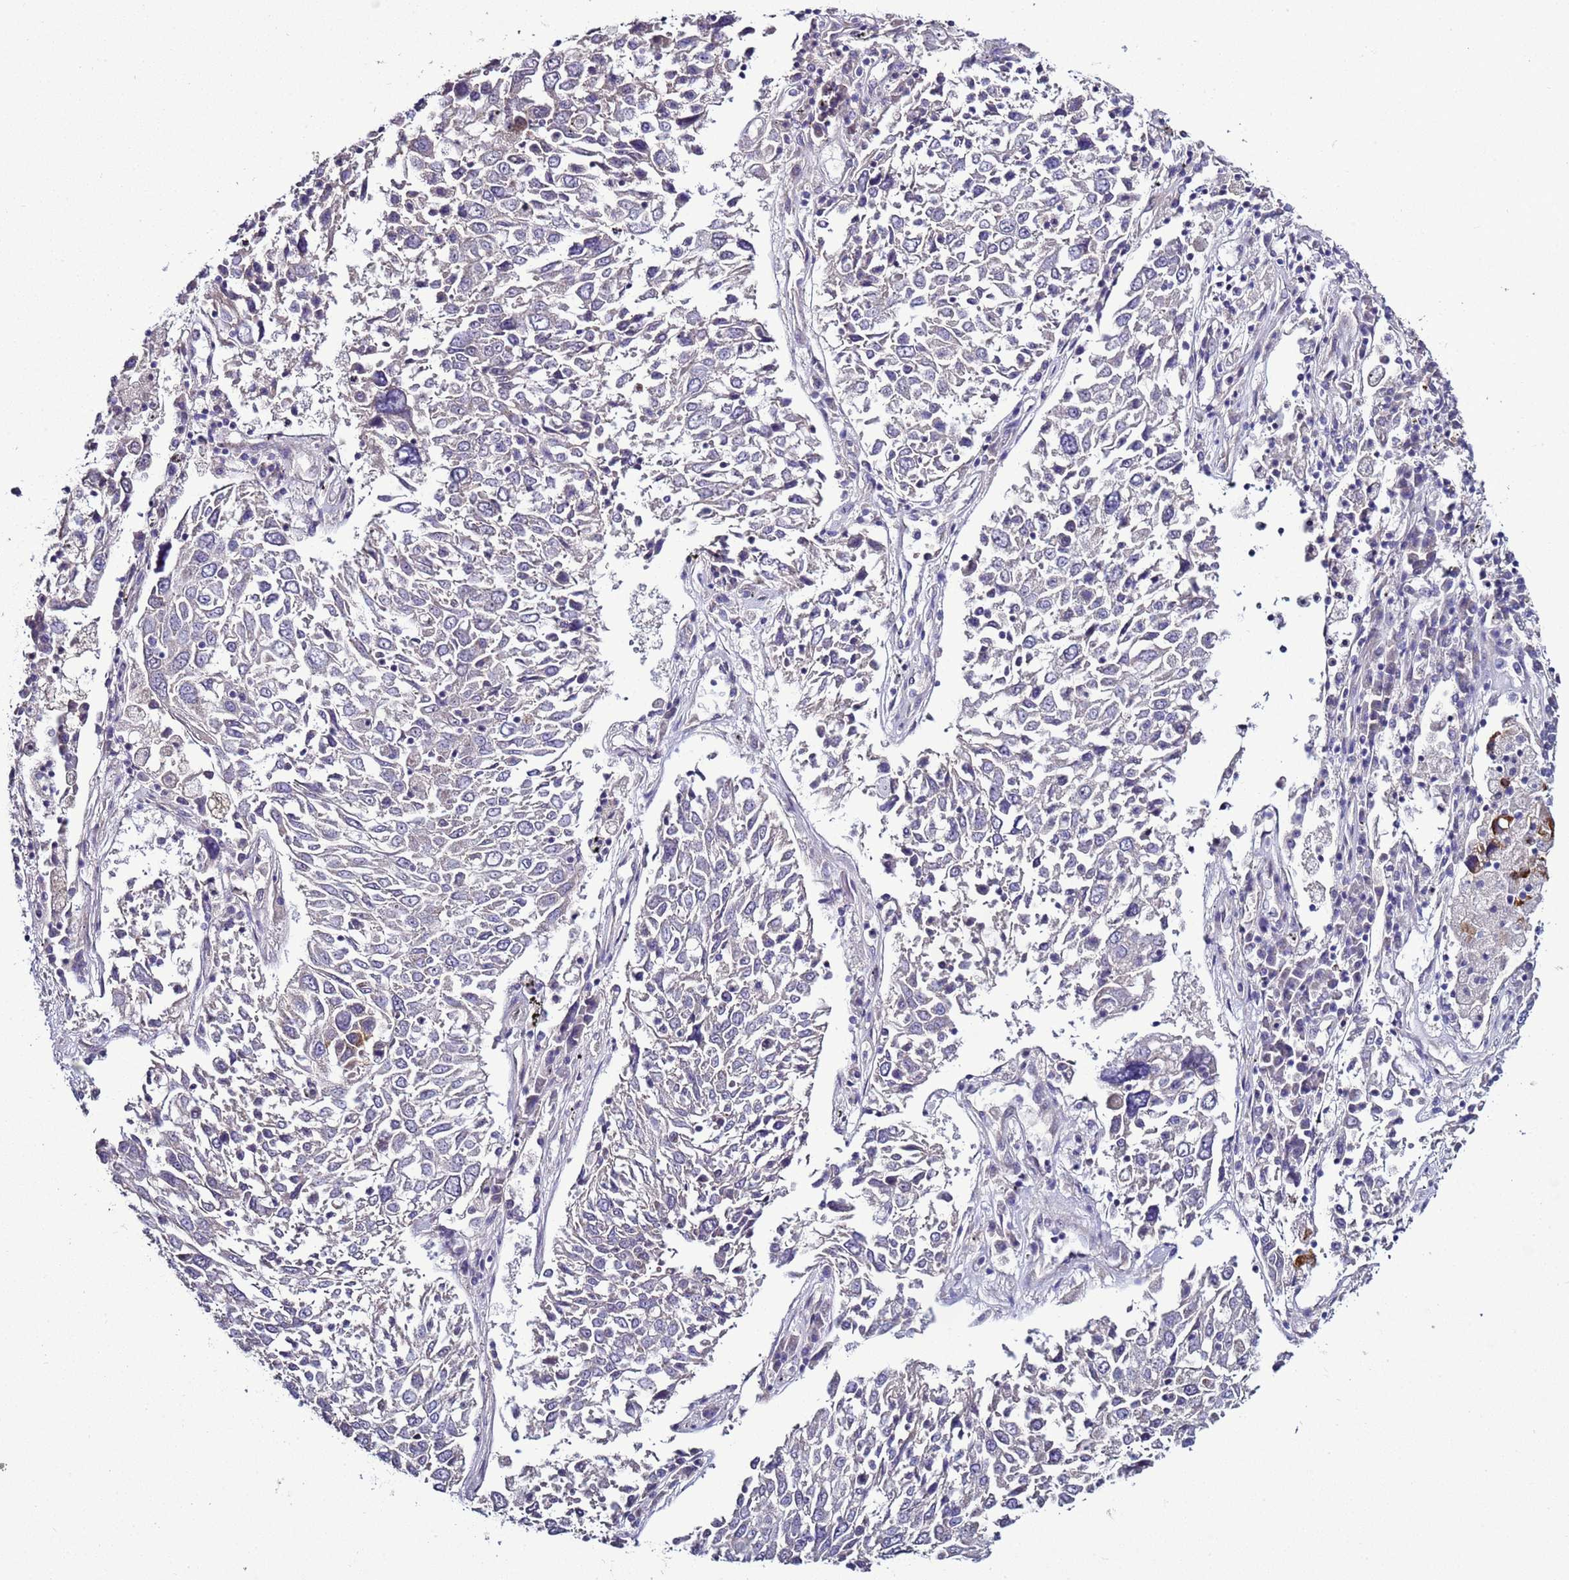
{"staining": {"intensity": "negative", "quantity": "none", "location": "none"}, "tissue": "lung cancer", "cell_type": "Tumor cells", "image_type": "cancer", "snomed": [{"axis": "morphology", "description": "Squamous cell carcinoma, NOS"}, {"axis": "topography", "description": "Lung"}], "caption": "A high-resolution photomicrograph shows immunohistochemistry staining of lung squamous cell carcinoma, which displays no significant expression in tumor cells.", "gene": "RABL2B", "patient": {"sex": "male", "age": 65}}